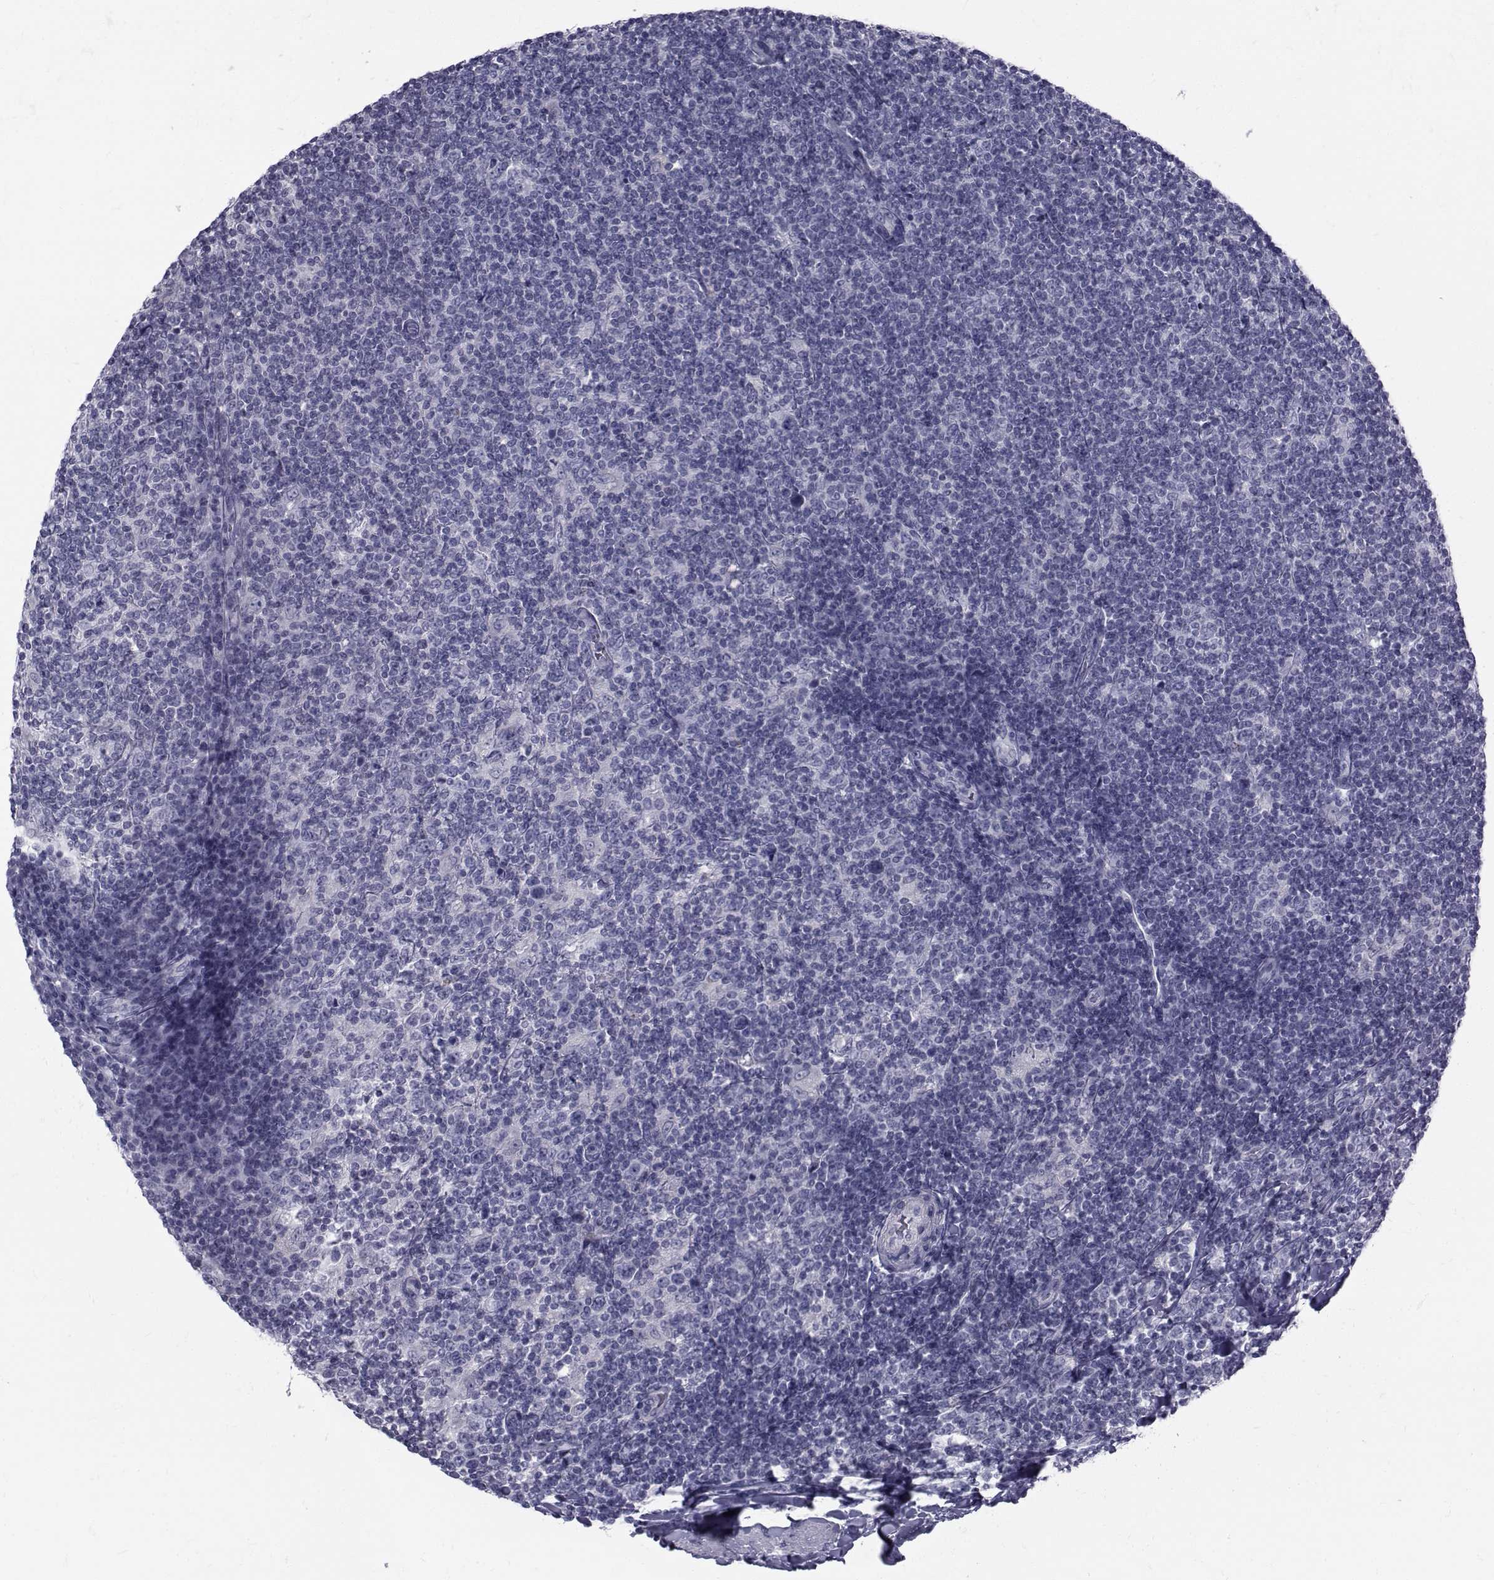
{"staining": {"intensity": "negative", "quantity": "none", "location": "none"}, "tissue": "lymphoma", "cell_type": "Tumor cells", "image_type": "cancer", "snomed": [{"axis": "morphology", "description": "Hodgkin's disease, NOS"}, {"axis": "topography", "description": "Lymph node"}], "caption": "Hodgkin's disease was stained to show a protein in brown. There is no significant expression in tumor cells. Nuclei are stained in blue.", "gene": "FDXR", "patient": {"sex": "male", "age": 40}}